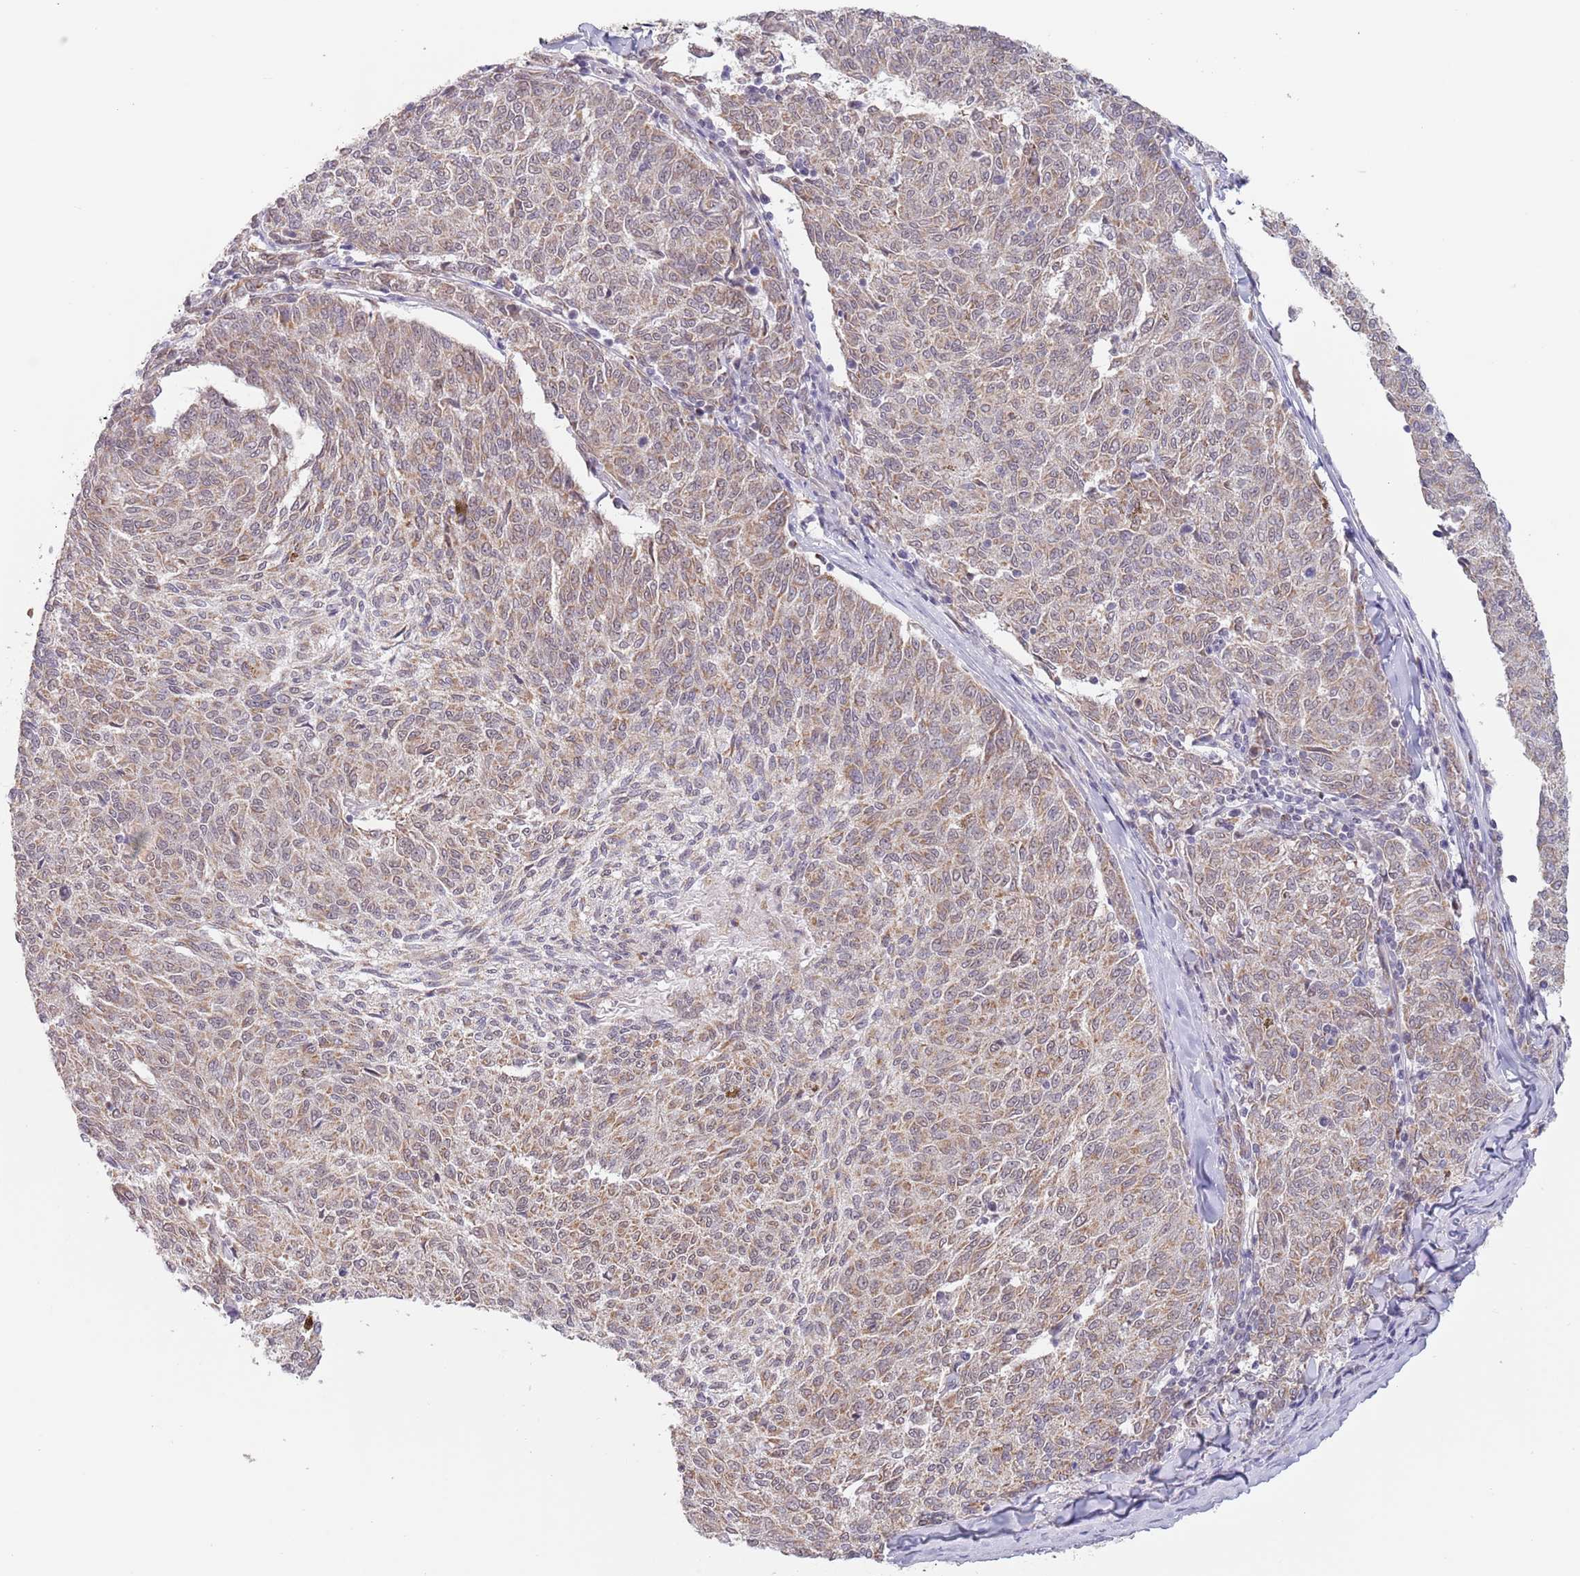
{"staining": {"intensity": "weak", "quantity": ">75%", "location": "cytoplasmic/membranous"}, "tissue": "melanoma", "cell_type": "Tumor cells", "image_type": "cancer", "snomed": [{"axis": "morphology", "description": "Malignant melanoma, NOS"}, {"axis": "topography", "description": "Skin"}], "caption": "Protein staining reveals weak cytoplasmic/membranous expression in approximately >75% of tumor cells in malignant melanoma.", "gene": "UQCC3", "patient": {"sex": "female", "age": 72}}